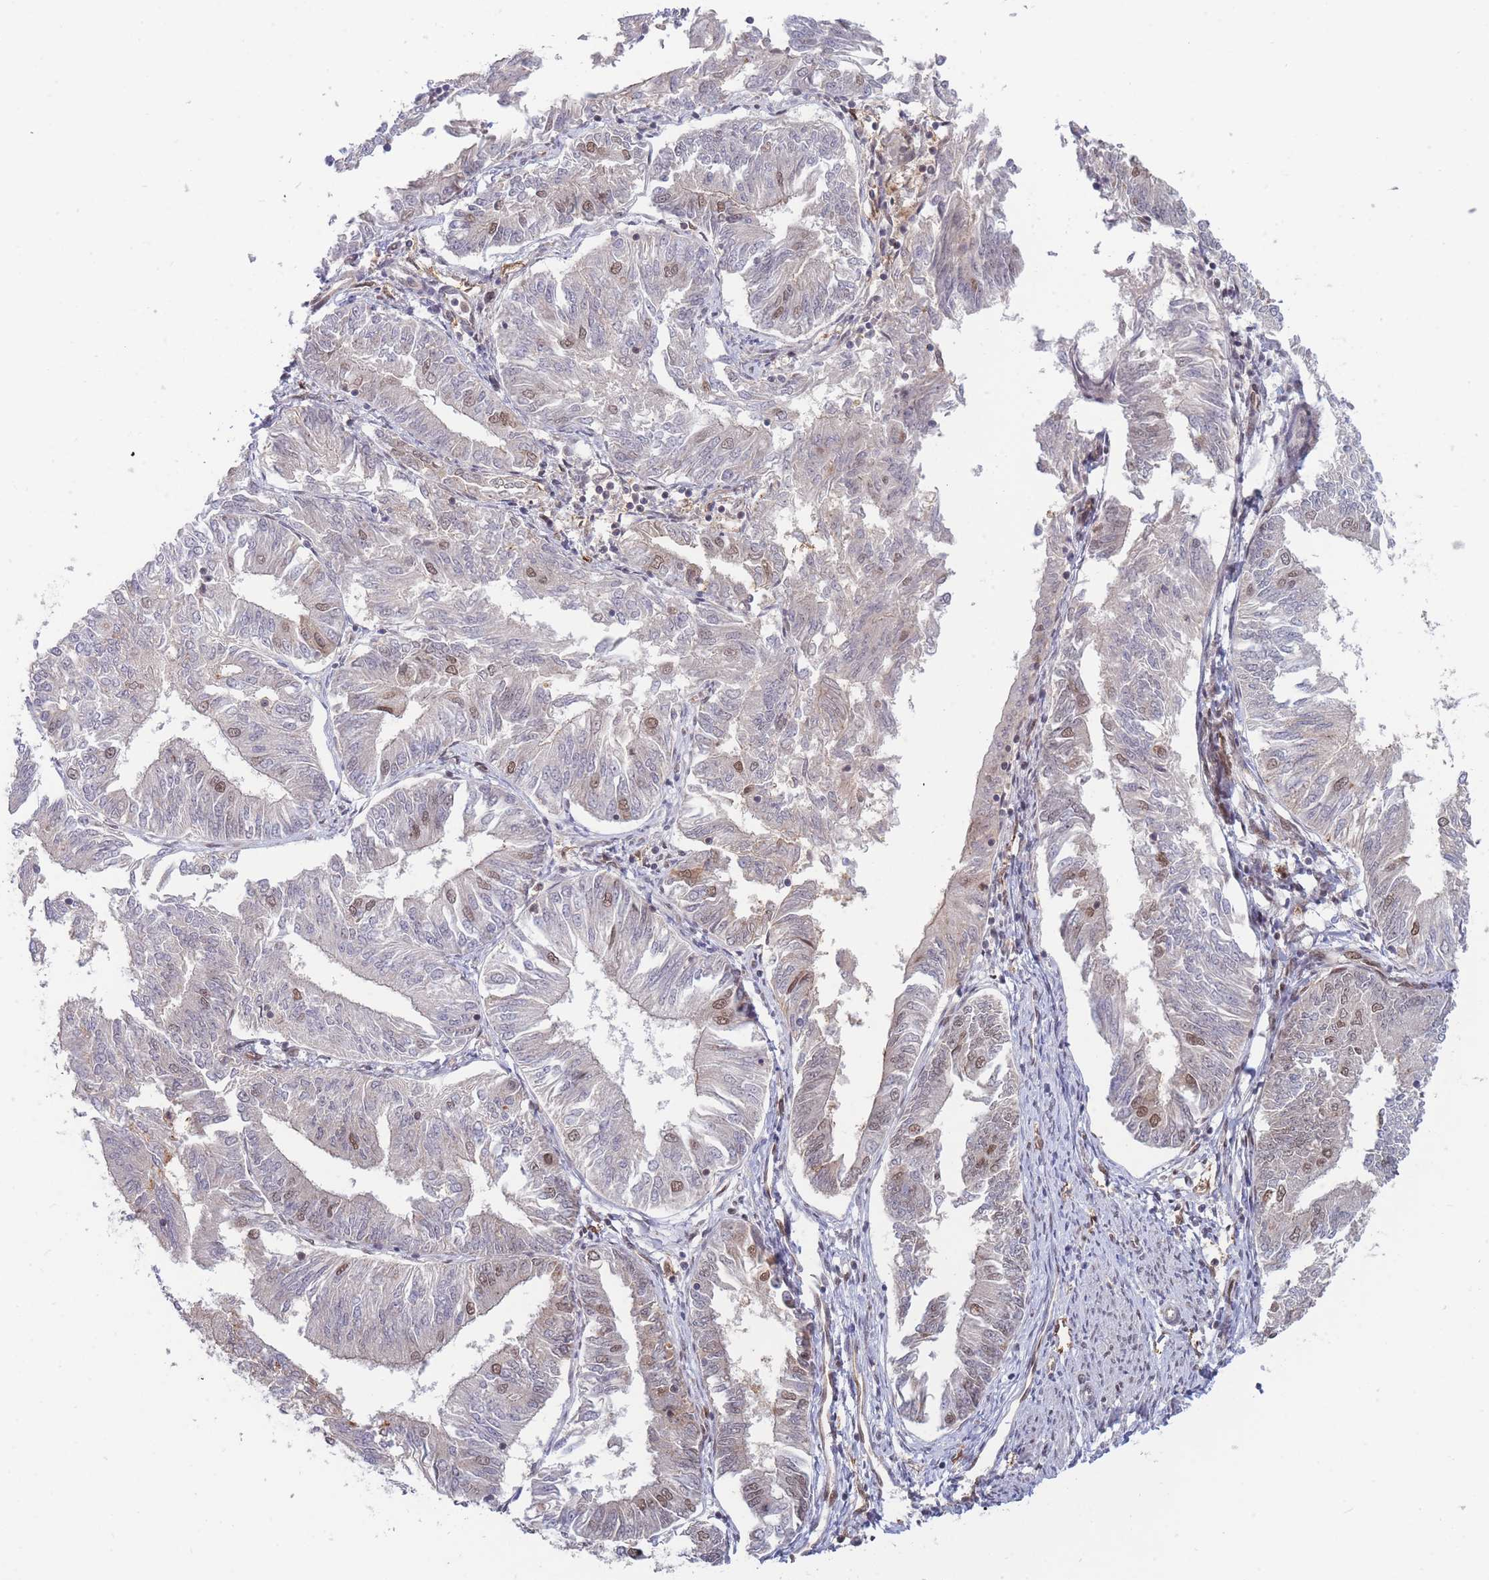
{"staining": {"intensity": "moderate", "quantity": "<25%", "location": "cytoplasmic/membranous,nuclear"}, "tissue": "endometrial cancer", "cell_type": "Tumor cells", "image_type": "cancer", "snomed": [{"axis": "morphology", "description": "Adenocarcinoma, NOS"}, {"axis": "topography", "description": "Endometrium"}], "caption": "A brown stain labels moderate cytoplasmic/membranous and nuclear positivity of a protein in endometrial cancer tumor cells.", "gene": "BOD1L1", "patient": {"sex": "female", "age": 58}}